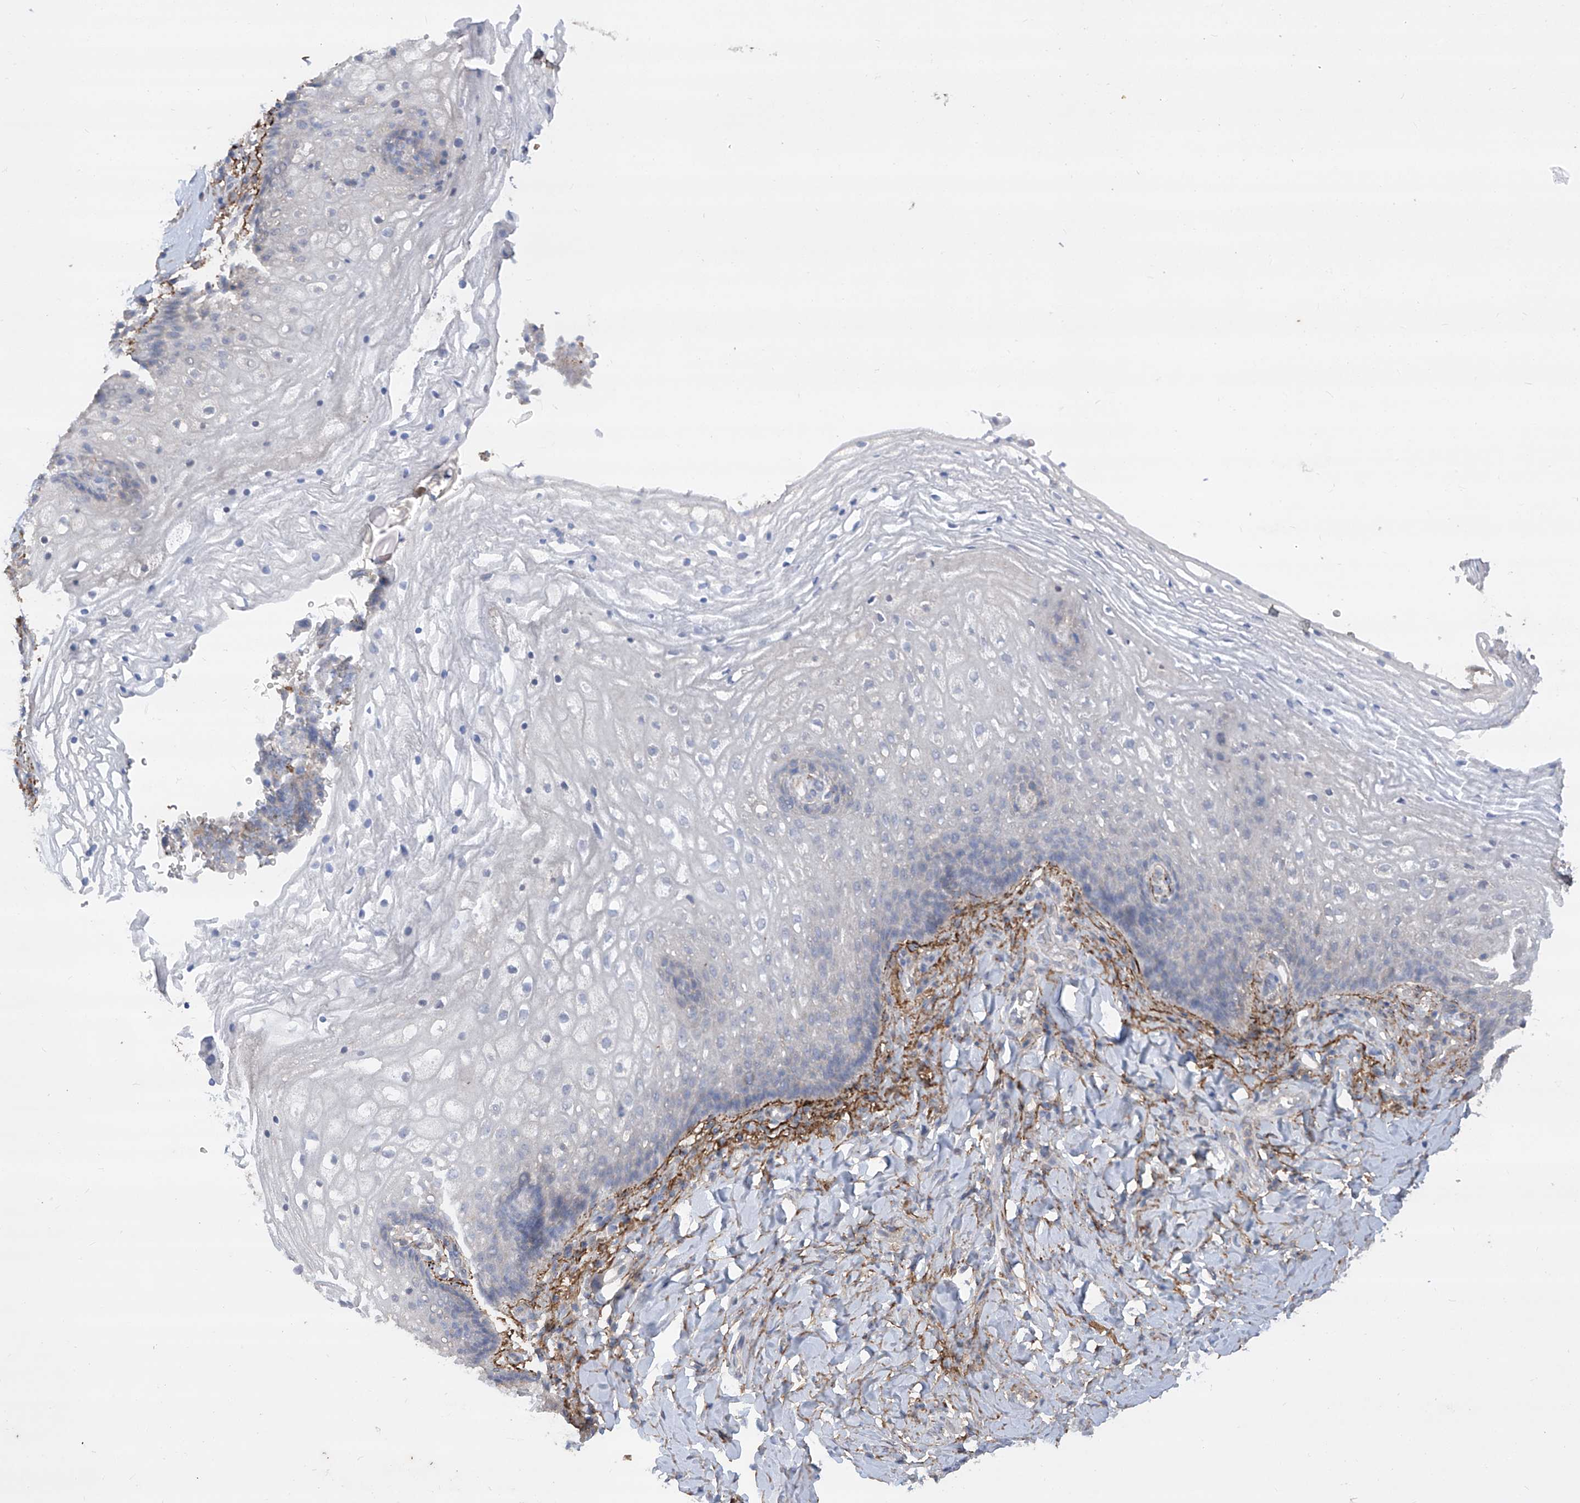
{"staining": {"intensity": "negative", "quantity": "none", "location": "none"}, "tissue": "vagina", "cell_type": "Squamous epithelial cells", "image_type": "normal", "snomed": [{"axis": "morphology", "description": "Normal tissue, NOS"}, {"axis": "topography", "description": "Vagina"}], "caption": "Immunohistochemistry photomicrograph of unremarkable vagina: vagina stained with DAB exhibits no significant protein positivity in squamous epithelial cells. The staining was performed using DAB (3,3'-diaminobenzidine) to visualize the protein expression in brown, while the nuclei were stained in blue with hematoxylin (Magnification: 20x).", "gene": "TXNIP", "patient": {"sex": "female", "age": 60}}